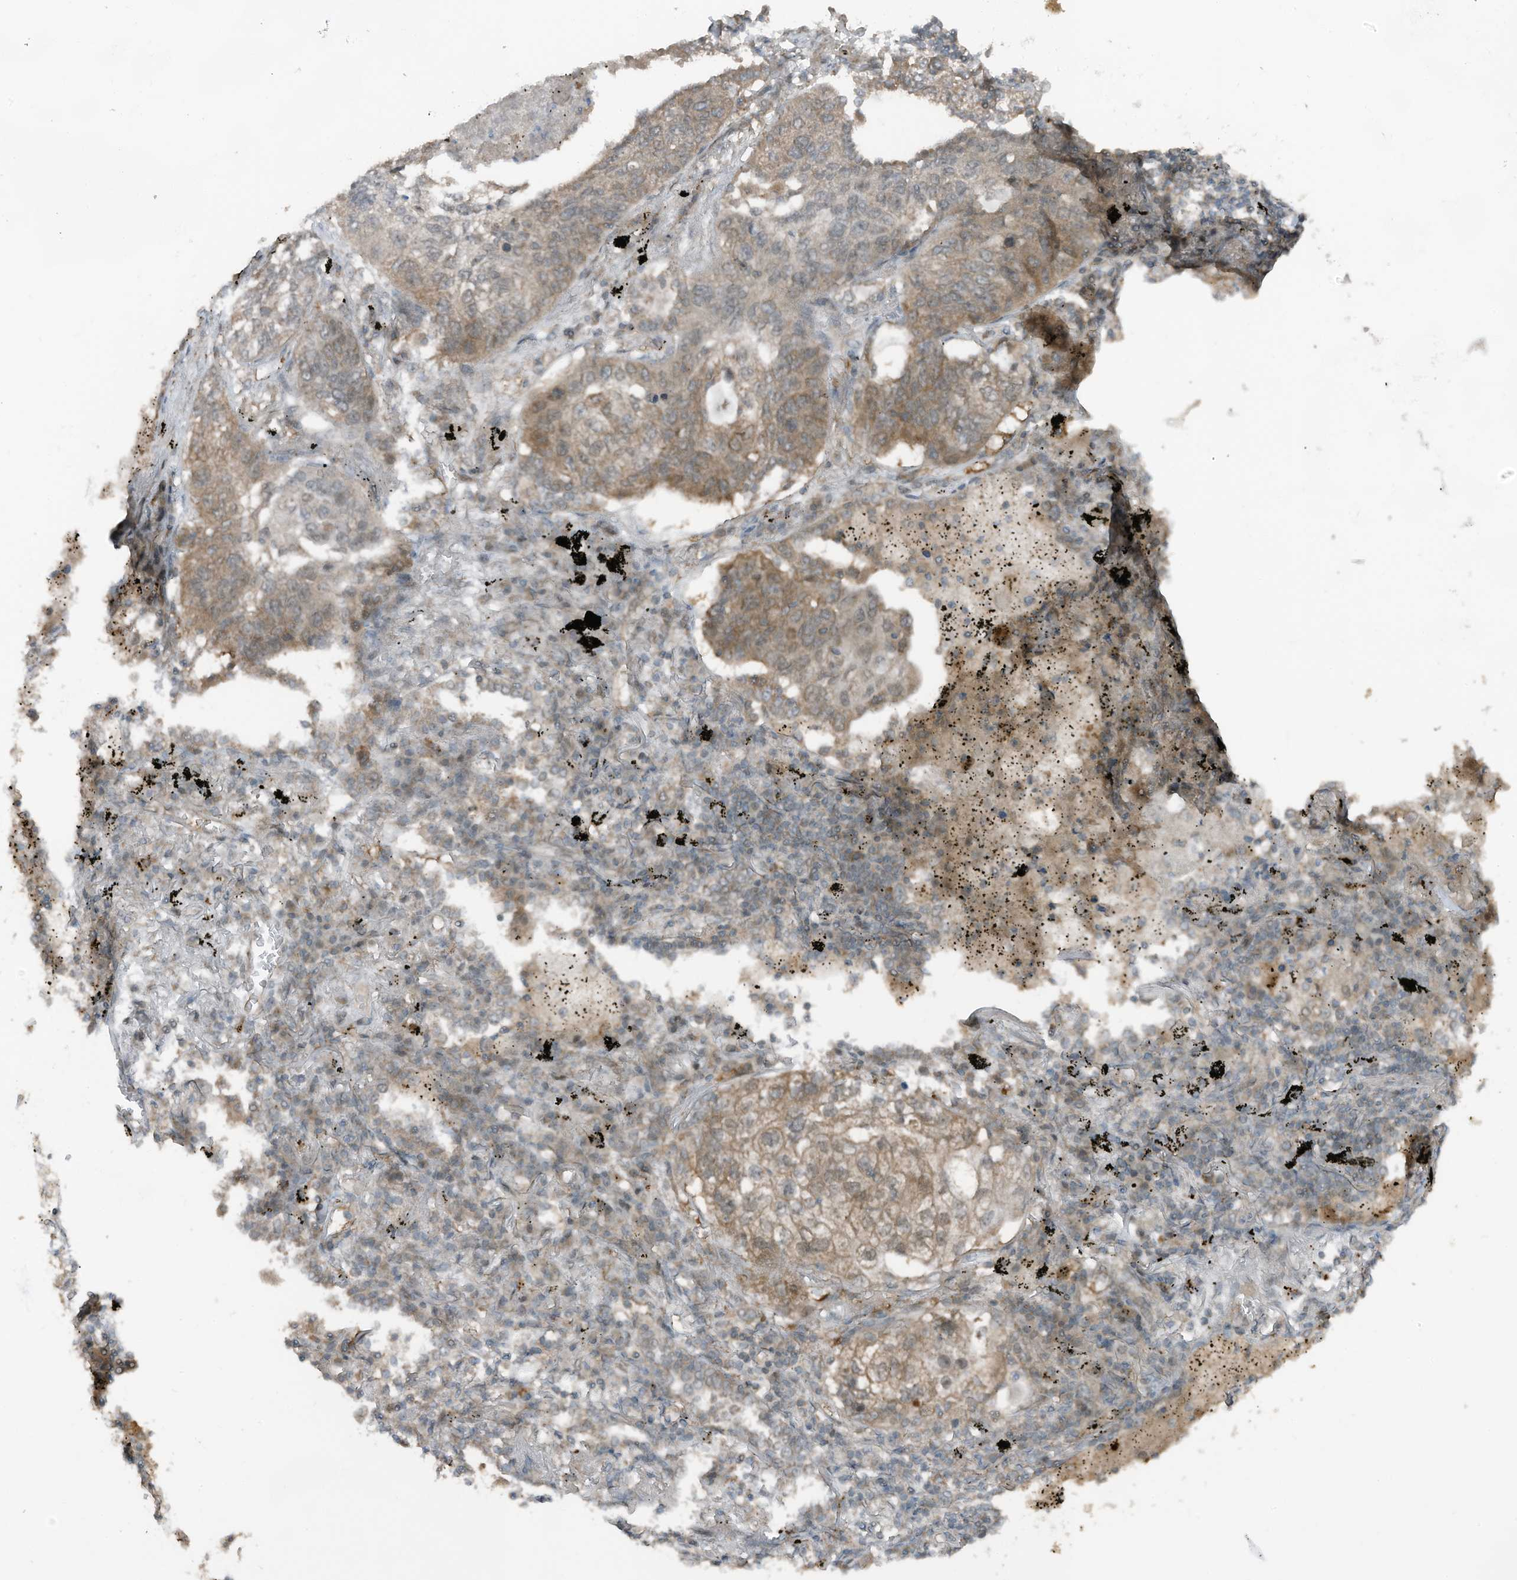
{"staining": {"intensity": "moderate", "quantity": "<25%", "location": "cytoplasmic/membranous"}, "tissue": "lung cancer", "cell_type": "Tumor cells", "image_type": "cancer", "snomed": [{"axis": "morphology", "description": "Squamous cell carcinoma, NOS"}, {"axis": "topography", "description": "Lung"}], "caption": "The histopathology image demonstrates a brown stain indicating the presence of a protein in the cytoplasmic/membranous of tumor cells in lung squamous cell carcinoma.", "gene": "TXNDC9", "patient": {"sex": "female", "age": 63}}